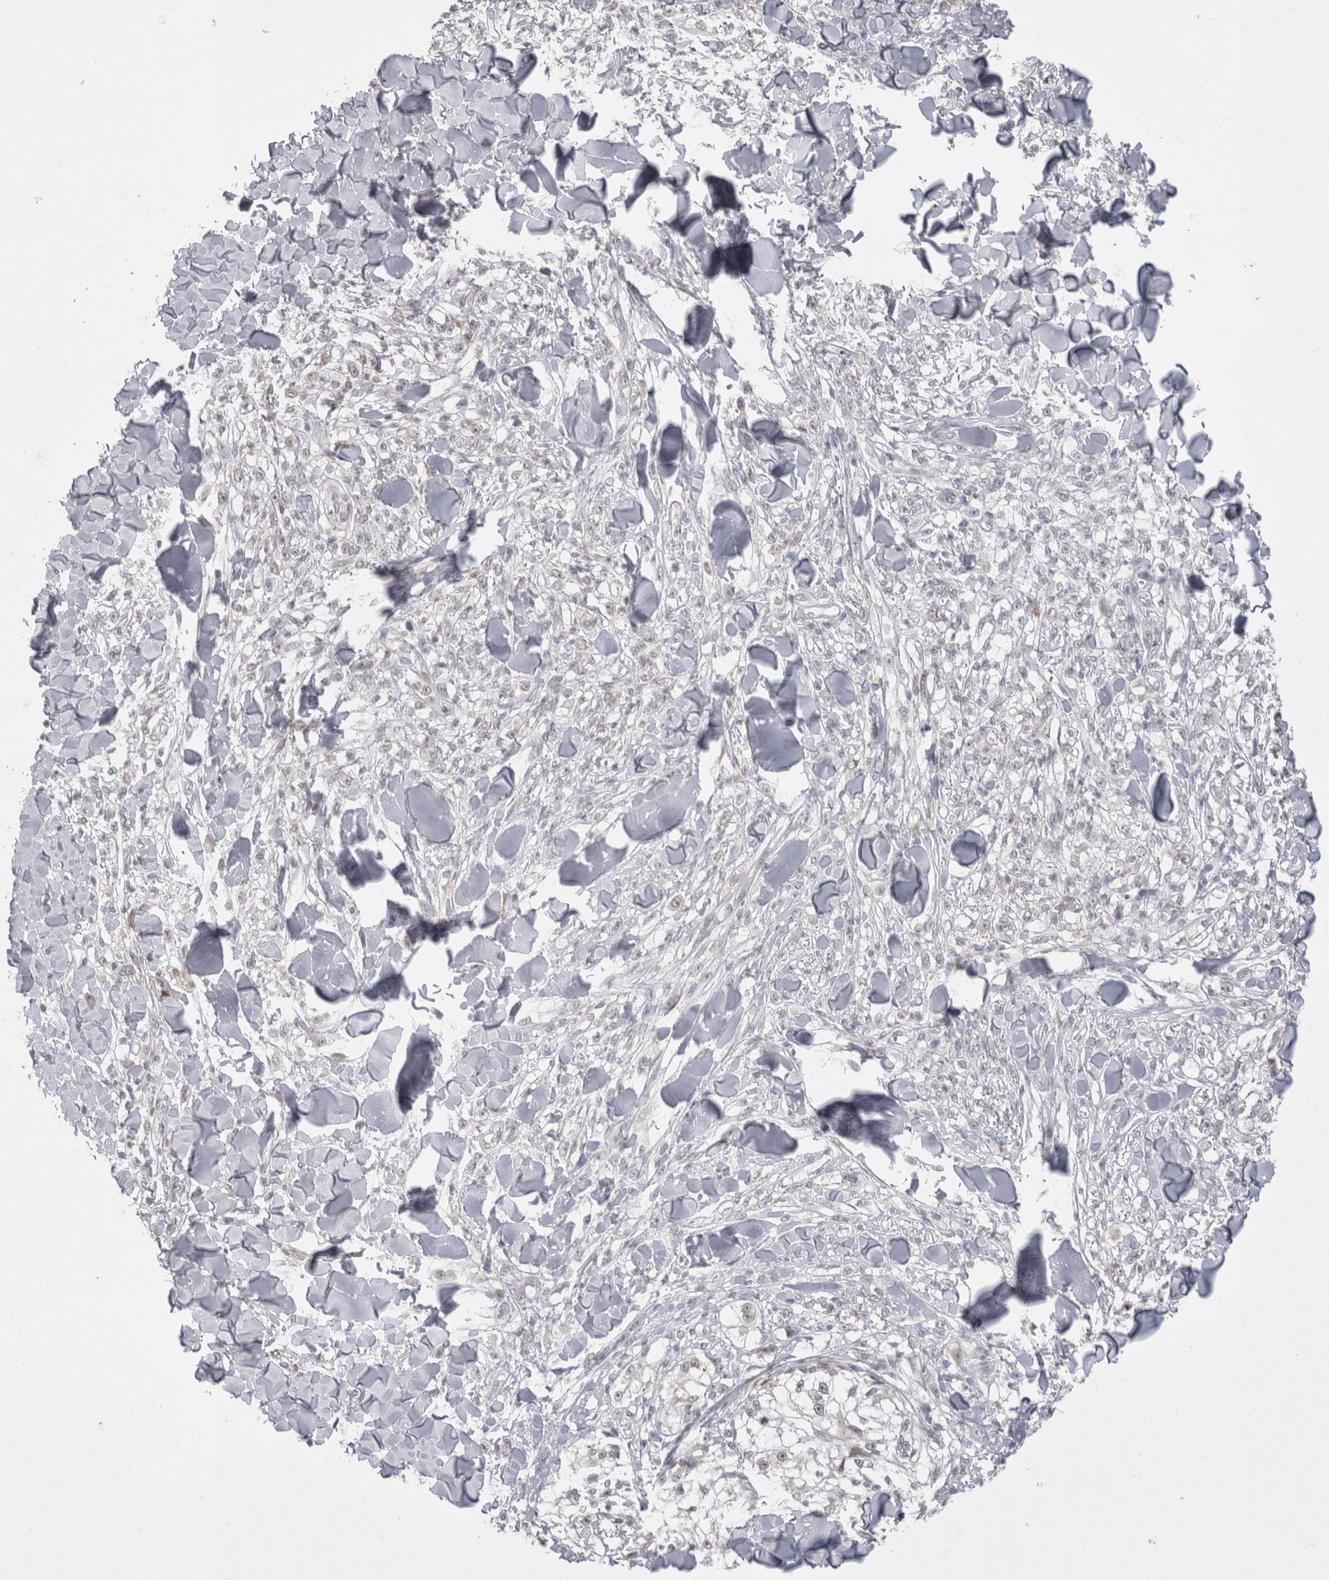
{"staining": {"intensity": "negative", "quantity": "none", "location": "none"}, "tissue": "melanoma", "cell_type": "Tumor cells", "image_type": "cancer", "snomed": [{"axis": "morphology", "description": "Malignant melanoma, NOS"}, {"axis": "topography", "description": "Skin of head"}], "caption": "IHC of human malignant melanoma demonstrates no expression in tumor cells.", "gene": "DDX4", "patient": {"sex": "male", "age": 83}}